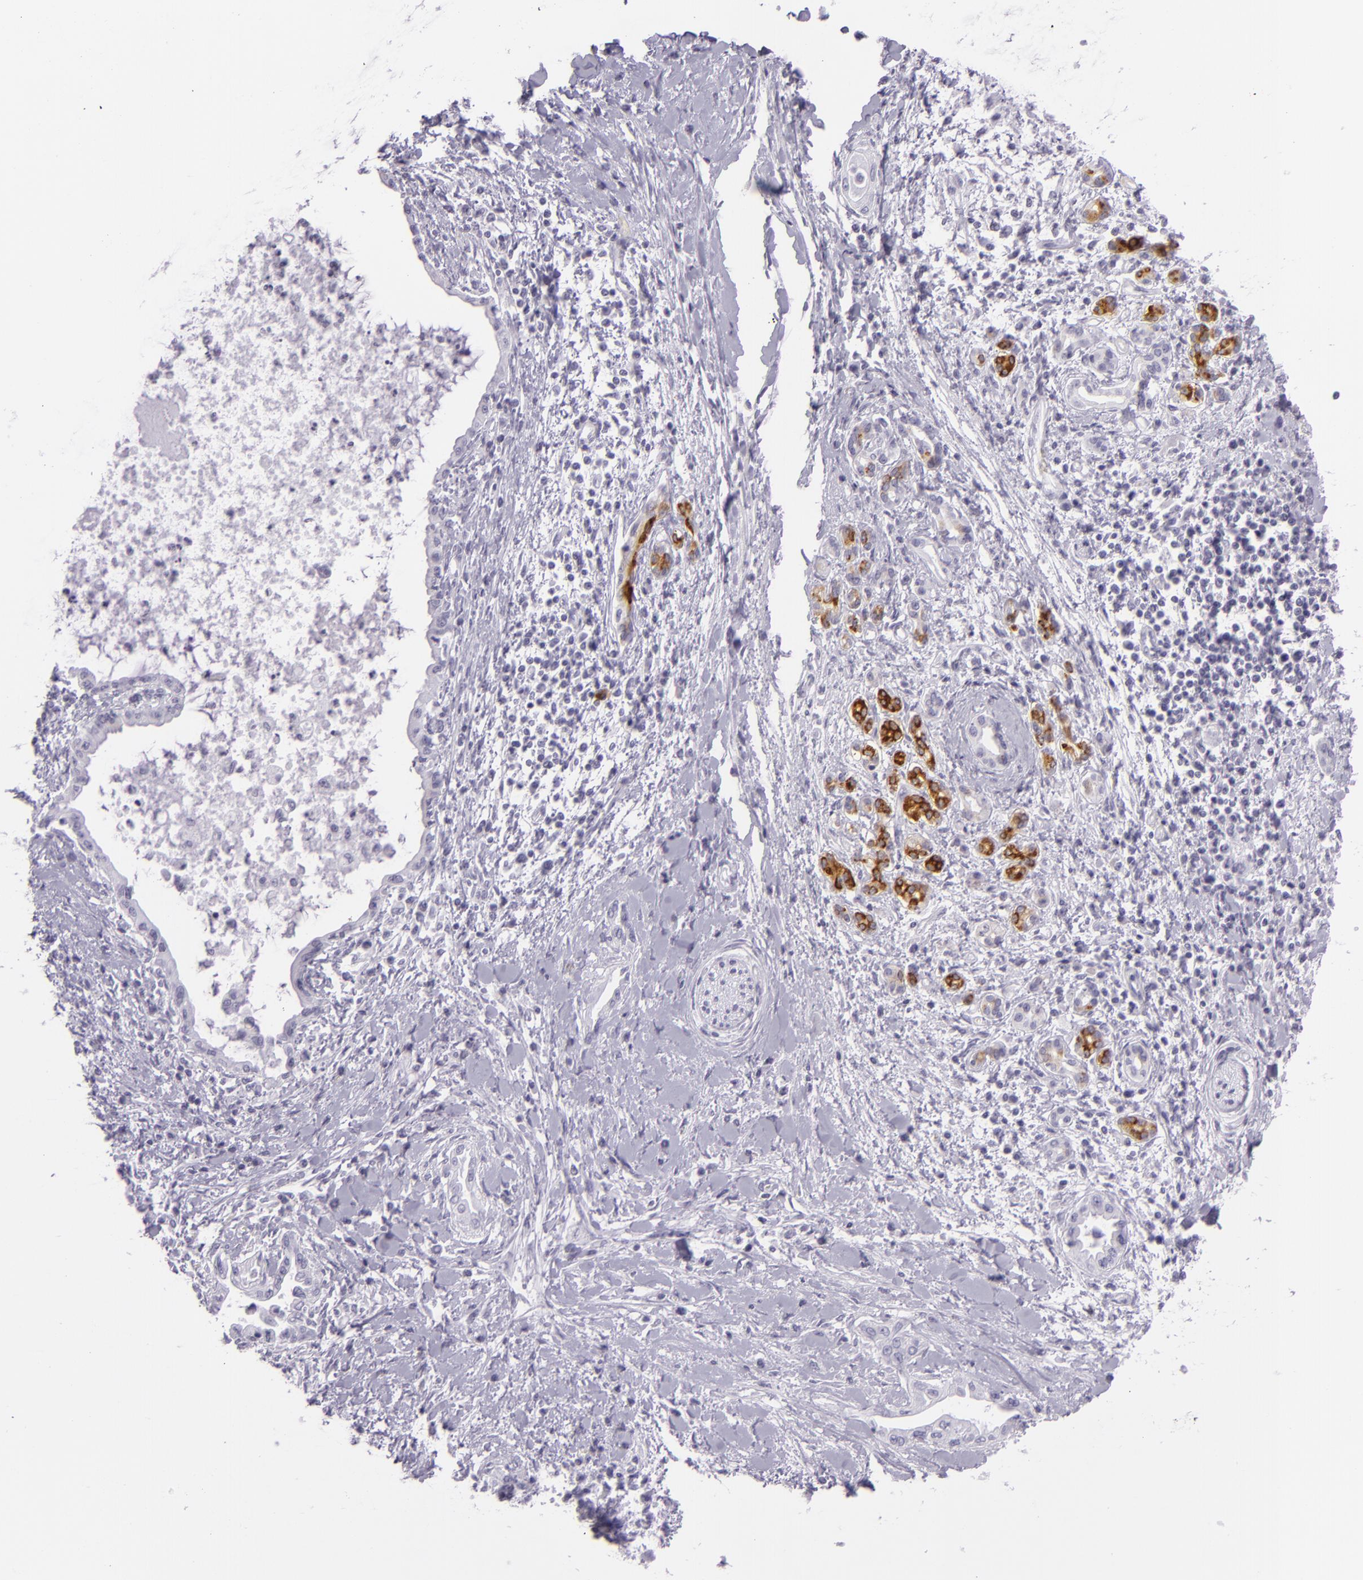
{"staining": {"intensity": "moderate", "quantity": "25%-75%", "location": "cytoplasmic/membranous"}, "tissue": "pancreatic cancer", "cell_type": "Tumor cells", "image_type": "cancer", "snomed": [{"axis": "morphology", "description": "Adenocarcinoma, NOS"}, {"axis": "topography", "description": "Pancreas"}], "caption": "Human adenocarcinoma (pancreatic) stained with a protein marker reveals moderate staining in tumor cells.", "gene": "MUC6", "patient": {"sex": "female", "age": 64}}